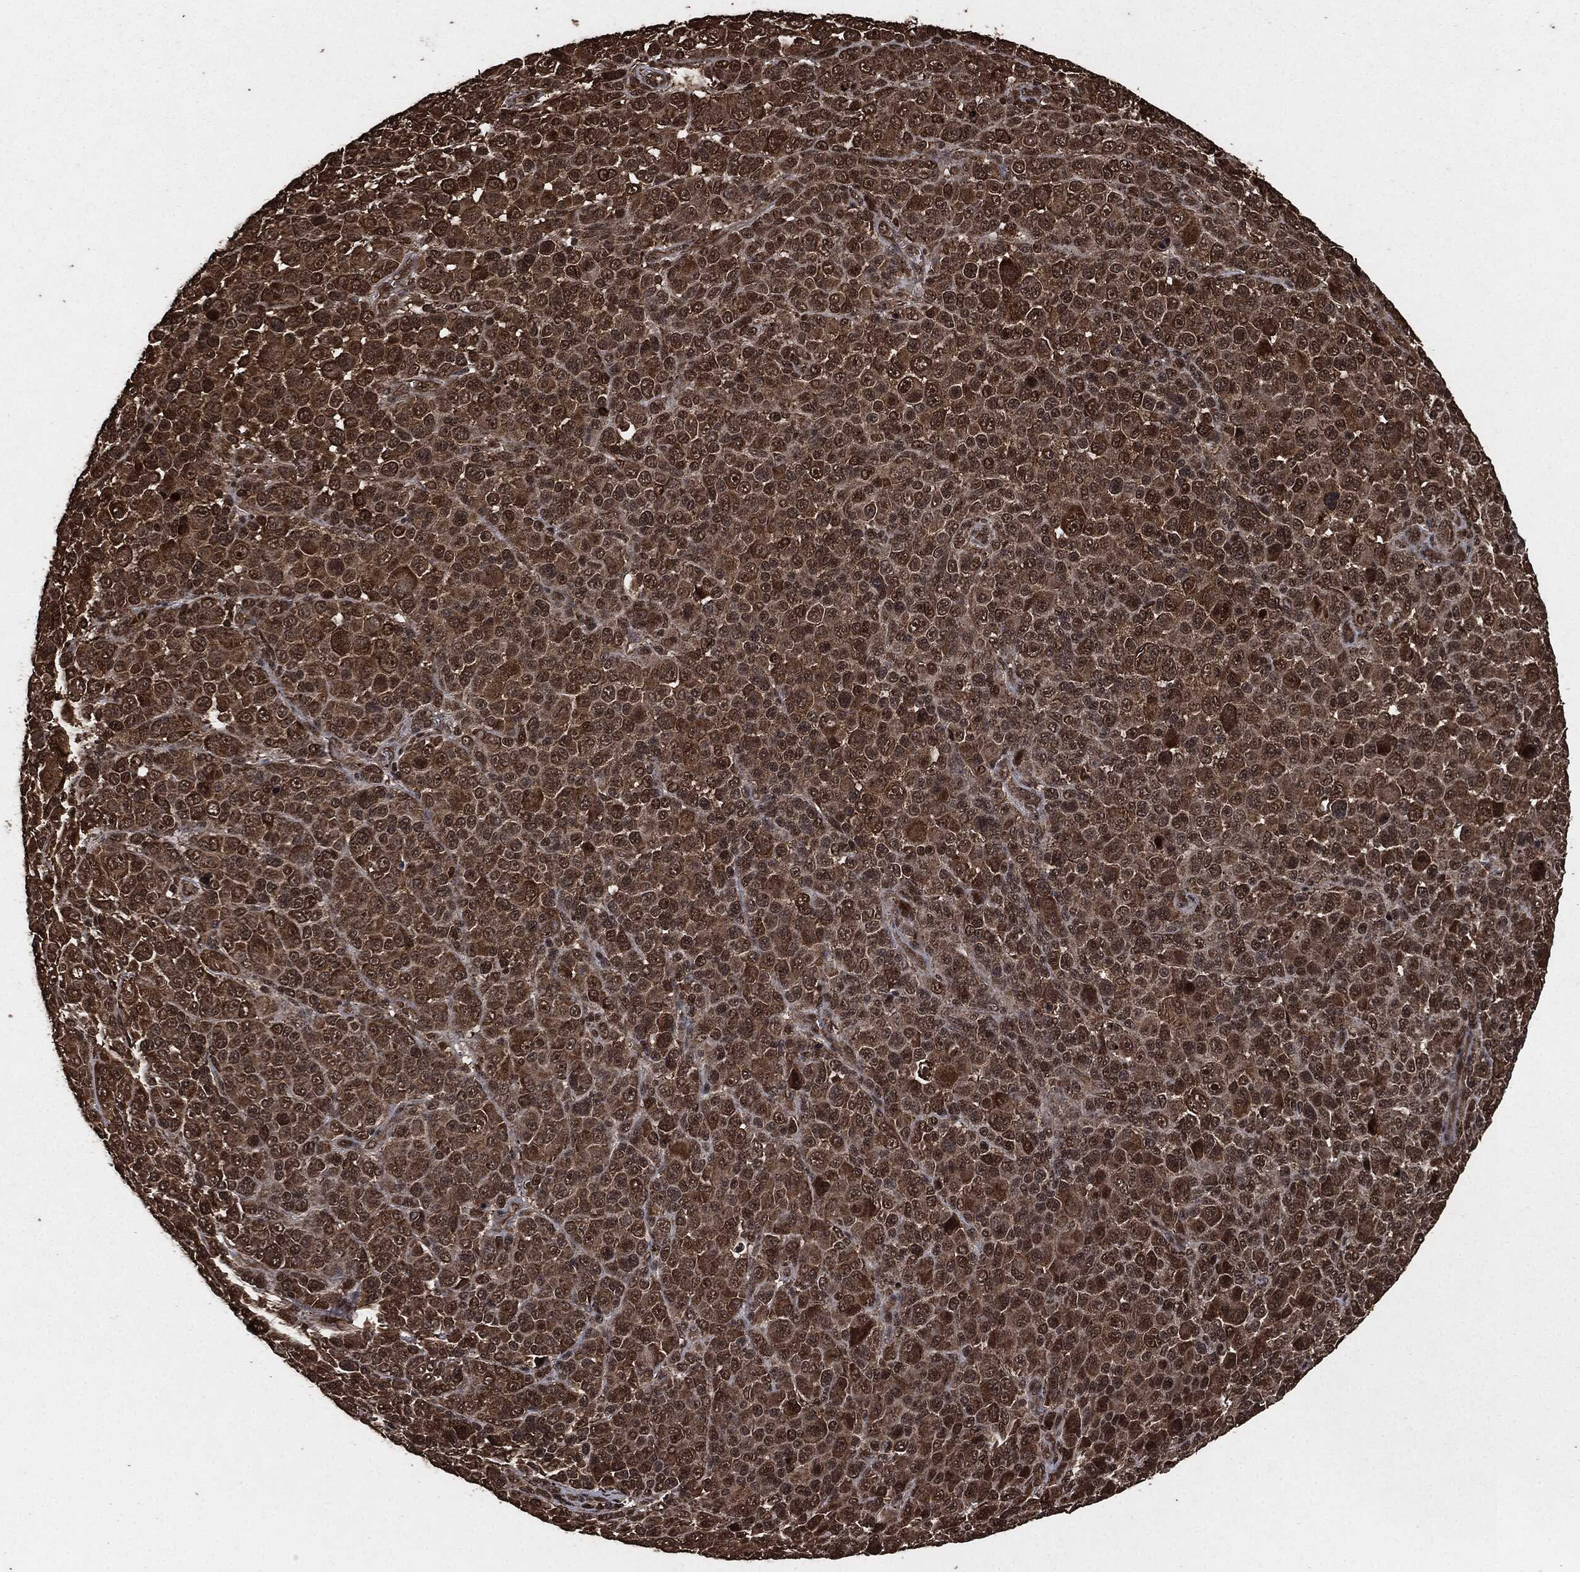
{"staining": {"intensity": "strong", "quantity": "<25%", "location": "cytoplasmic/membranous"}, "tissue": "melanoma", "cell_type": "Tumor cells", "image_type": "cancer", "snomed": [{"axis": "morphology", "description": "Malignant melanoma, NOS"}, {"axis": "topography", "description": "Skin"}], "caption": "About <25% of tumor cells in malignant melanoma demonstrate strong cytoplasmic/membranous protein expression as visualized by brown immunohistochemical staining.", "gene": "EGFR", "patient": {"sex": "female", "age": 57}}